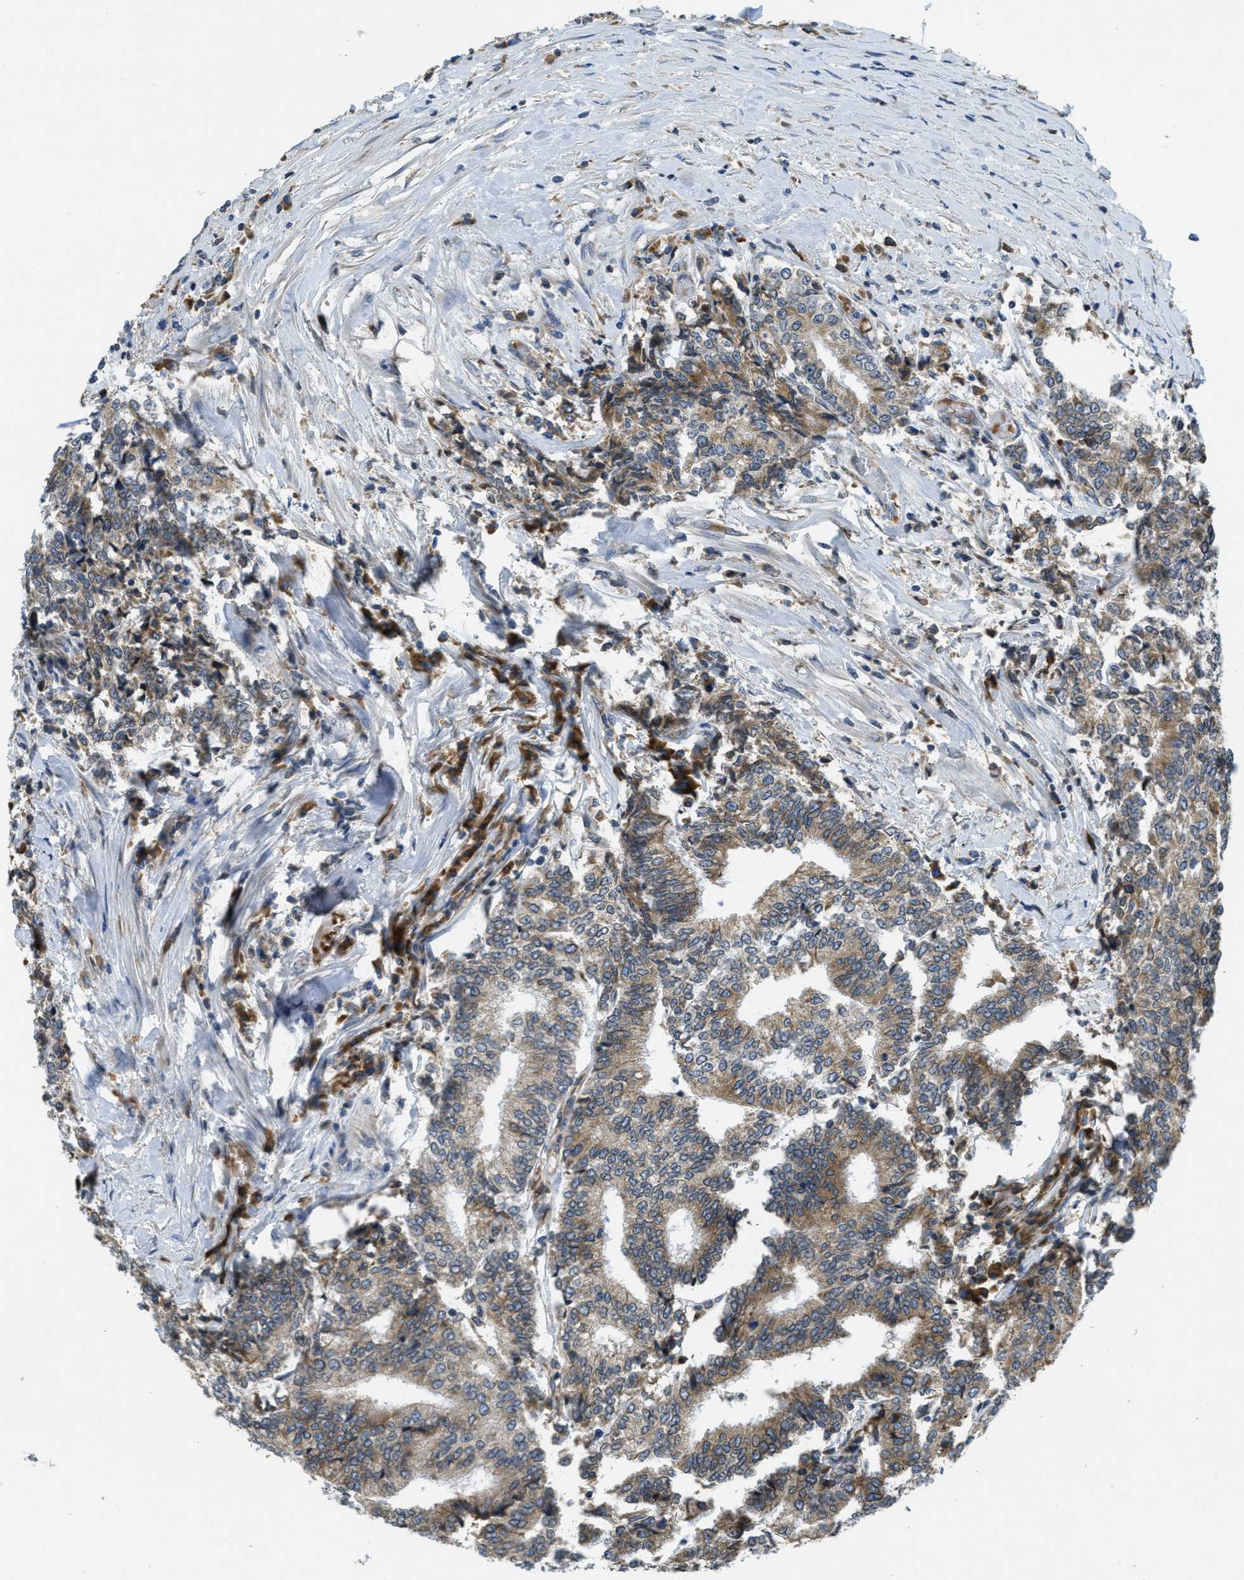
{"staining": {"intensity": "moderate", "quantity": ">75%", "location": "cytoplasmic/membranous"}, "tissue": "prostate cancer", "cell_type": "Tumor cells", "image_type": "cancer", "snomed": [{"axis": "morphology", "description": "Normal tissue, NOS"}, {"axis": "morphology", "description": "Adenocarcinoma, High grade"}, {"axis": "topography", "description": "Prostate"}, {"axis": "topography", "description": "Seminal veicle"}], "caption": "Protein expression analysis of prostate cancer exhibits moderate cytoplasmic/membranous expression in about >75% of tumor cells.", "gene": "MPDU1", "patient": {"sex": "male", "age": 55}}